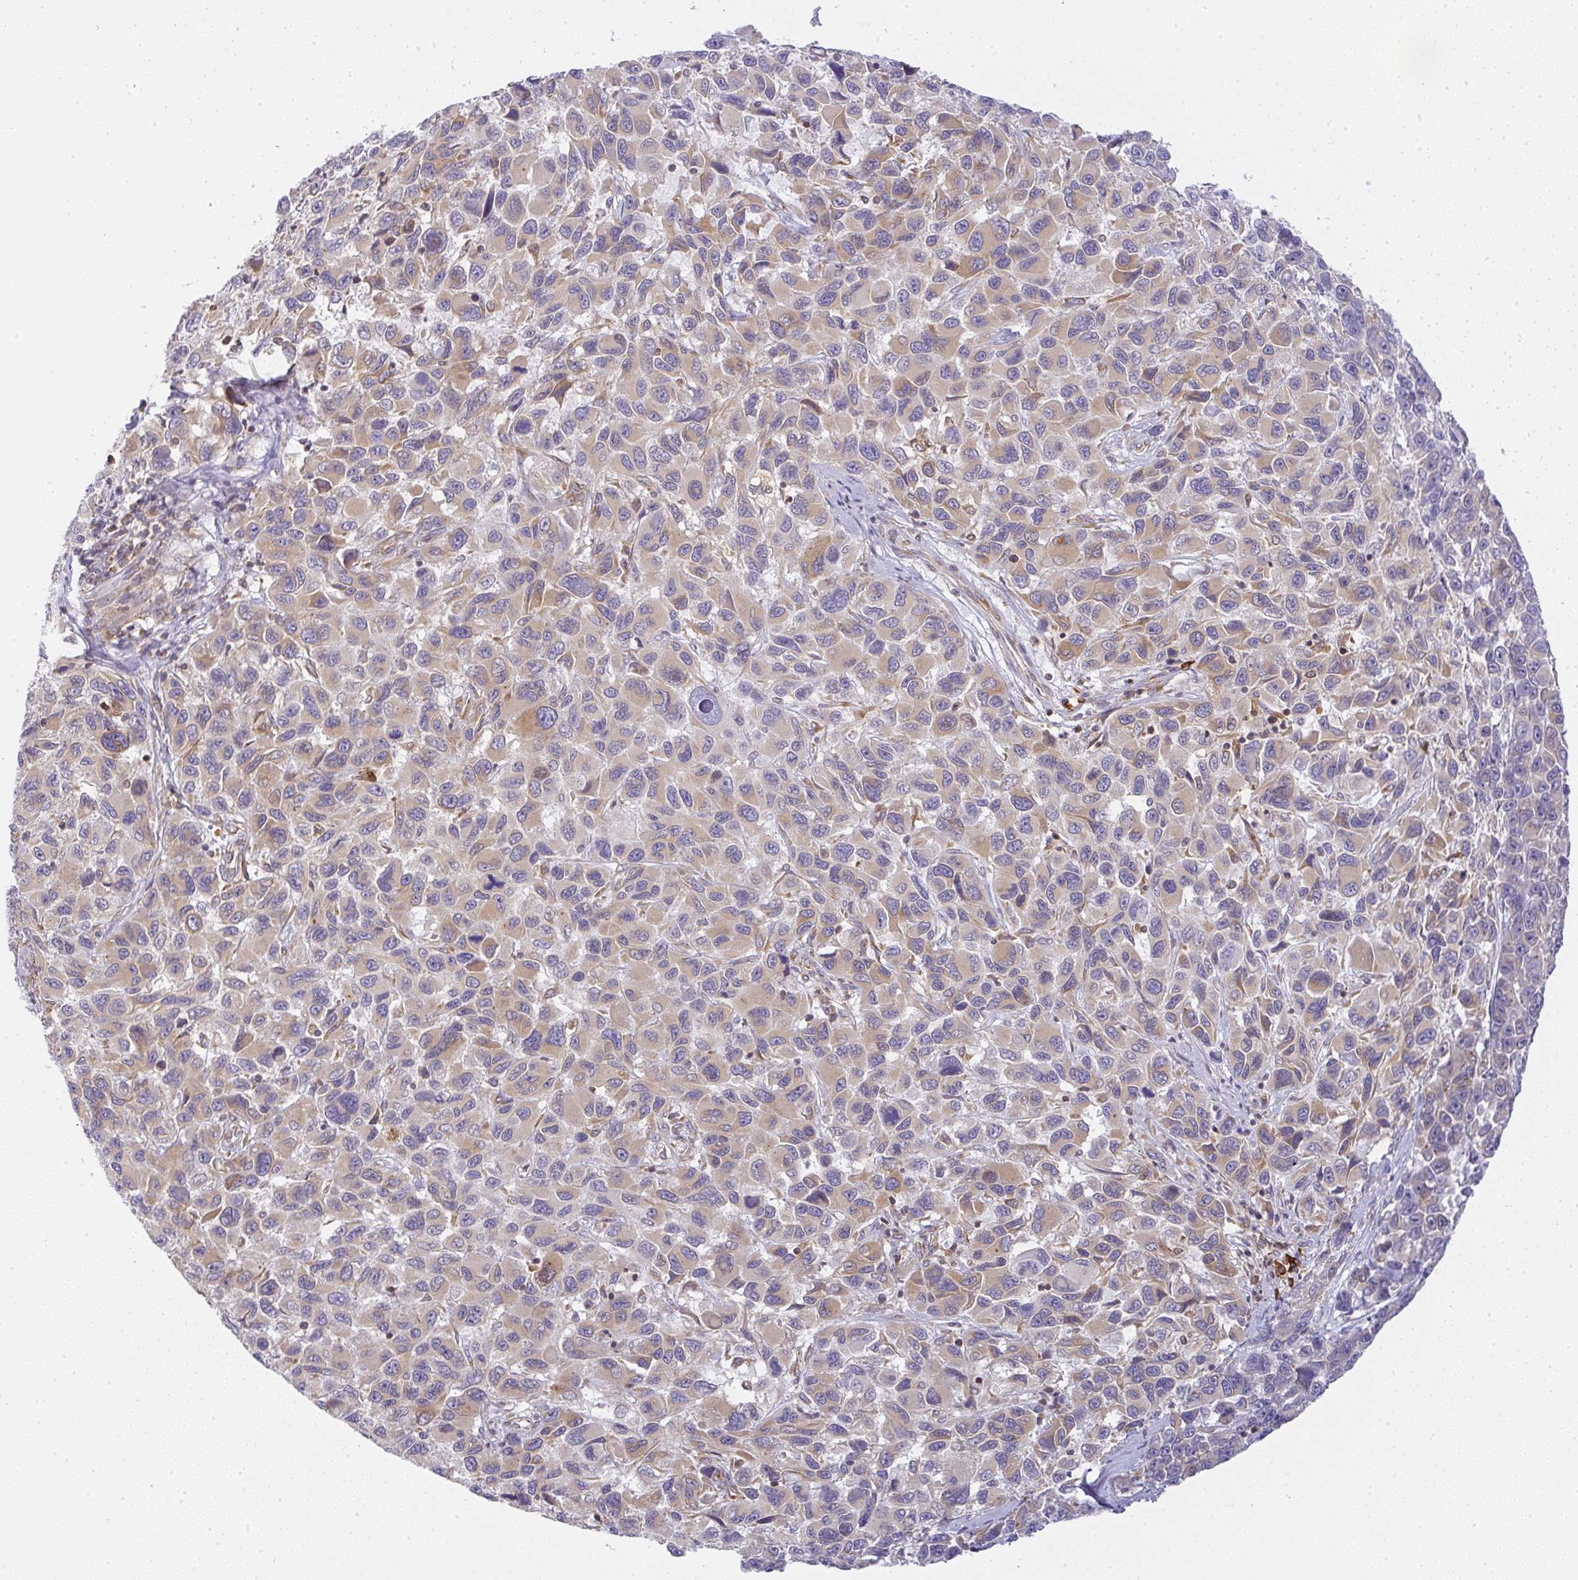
{"staining": {"intensity": "moderate", "quantity": "<25%", "location": "cytoplasmic/membranous,nuclear"}, "tissue": "melanoma", "cell_type": "Tumor cells", "image_type": "cancer", "snomed": [{"axis": "morphology", "description": "Malignant melanoma, NOS"}, {"axis": "topography", "description": "Skin"}], "caption": "This is an image of immunohistochemistry staining of malignant melanoma, which shows moderate staining in the cytoplasmic/membranous and nuclear of tumor cells.", "gene": "DERL2", "patient": {"sex": "male", "age": 53}}